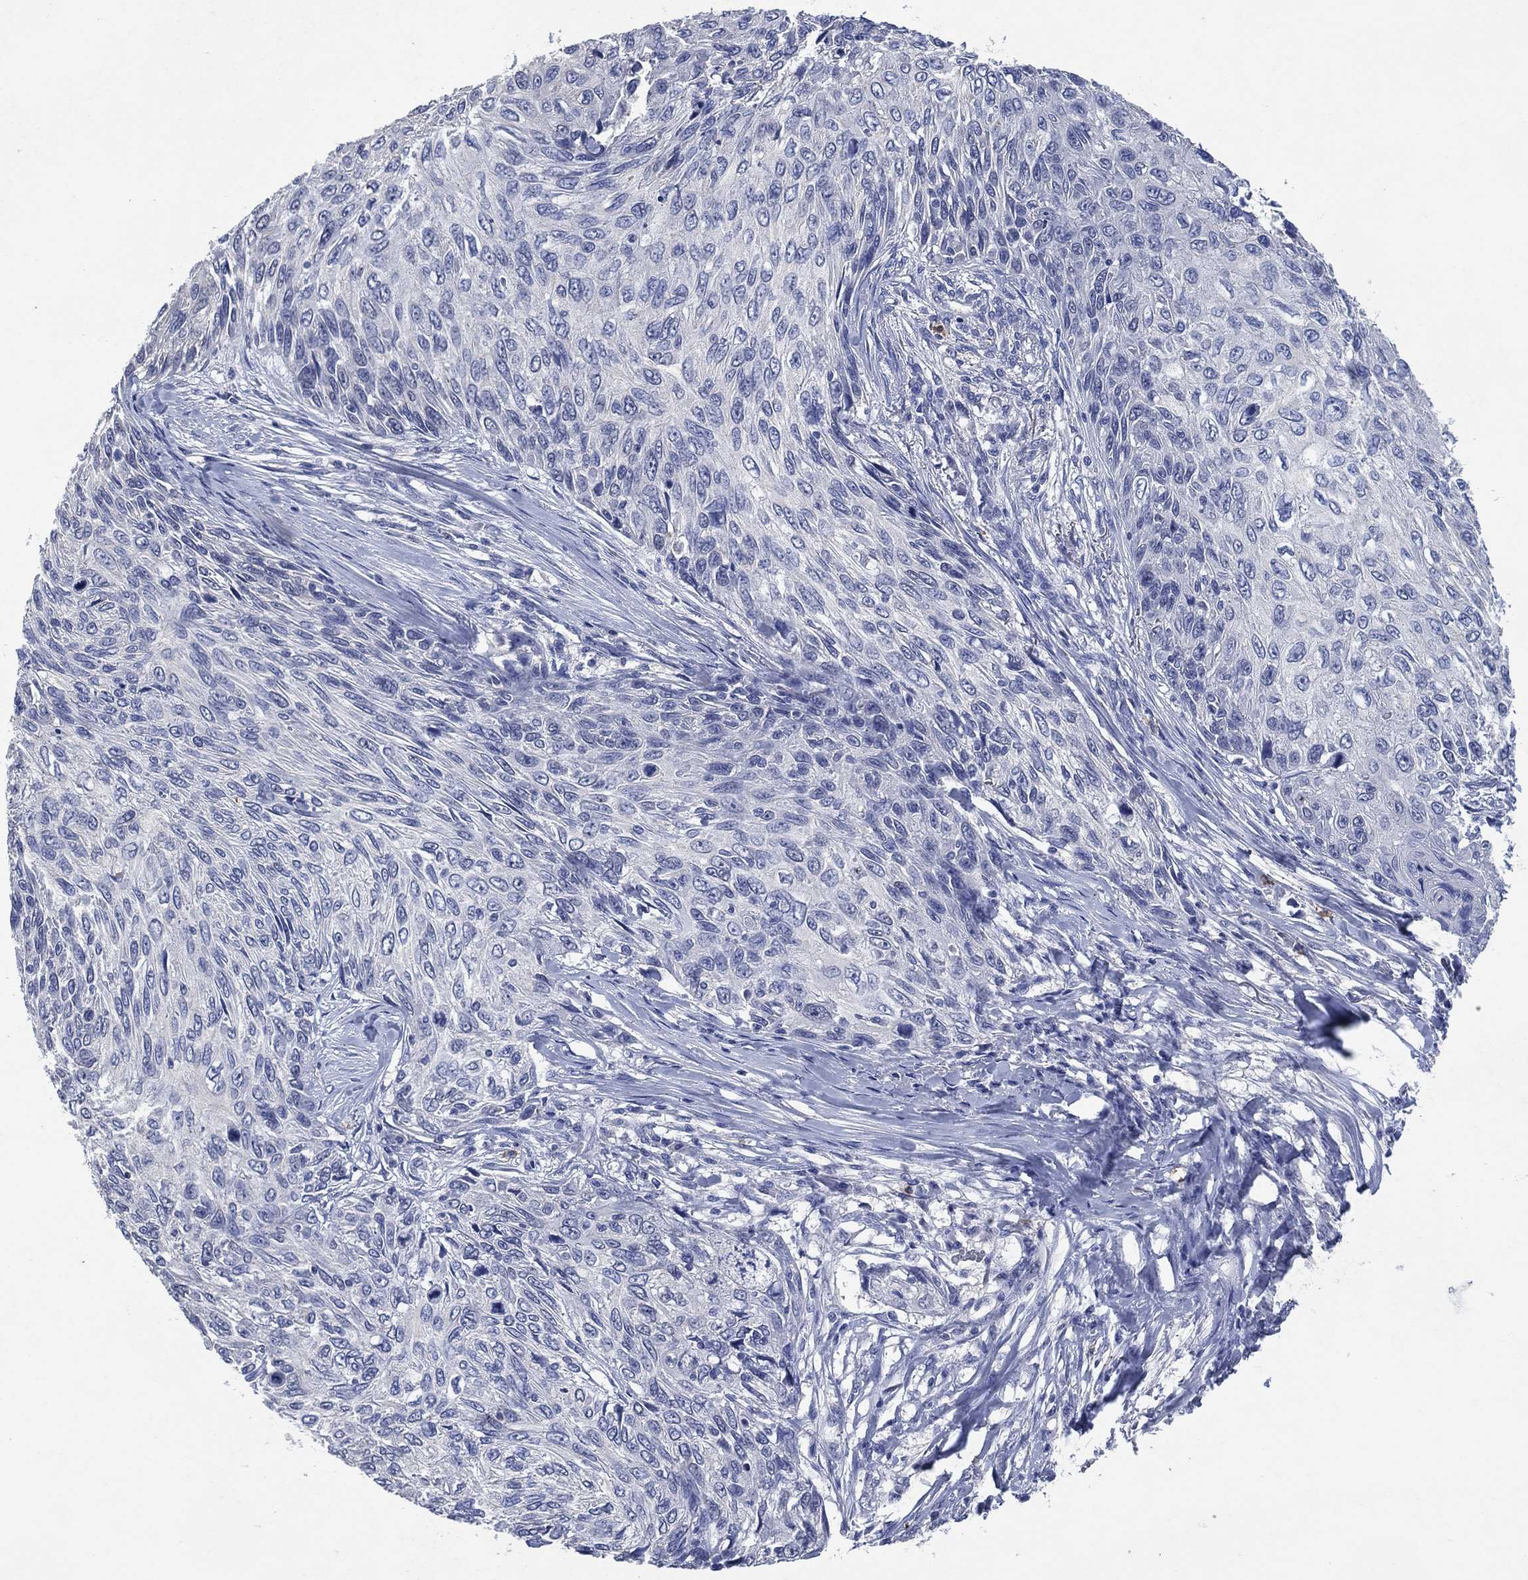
{"staining": {"intensity": "negative", "quantity": "none", "location": "none"}, "tissue": "skin cancer", "cell_type": "Tumor cells", "image_type": "cancer", "snomed": [{"axis": "morphology", "description": "Squamous cell carcinoma, NOS"}, {"axis": "topography", "description": "Skin"}], "caption": "An immunohistochemistry image of squamous cell carcinoma (skin) is shown. There is no staining in tumor cells of squamous cell carcinoma (skin).", "gene": "FSCN2", "patient": {"sex": "male", "age": 92}}